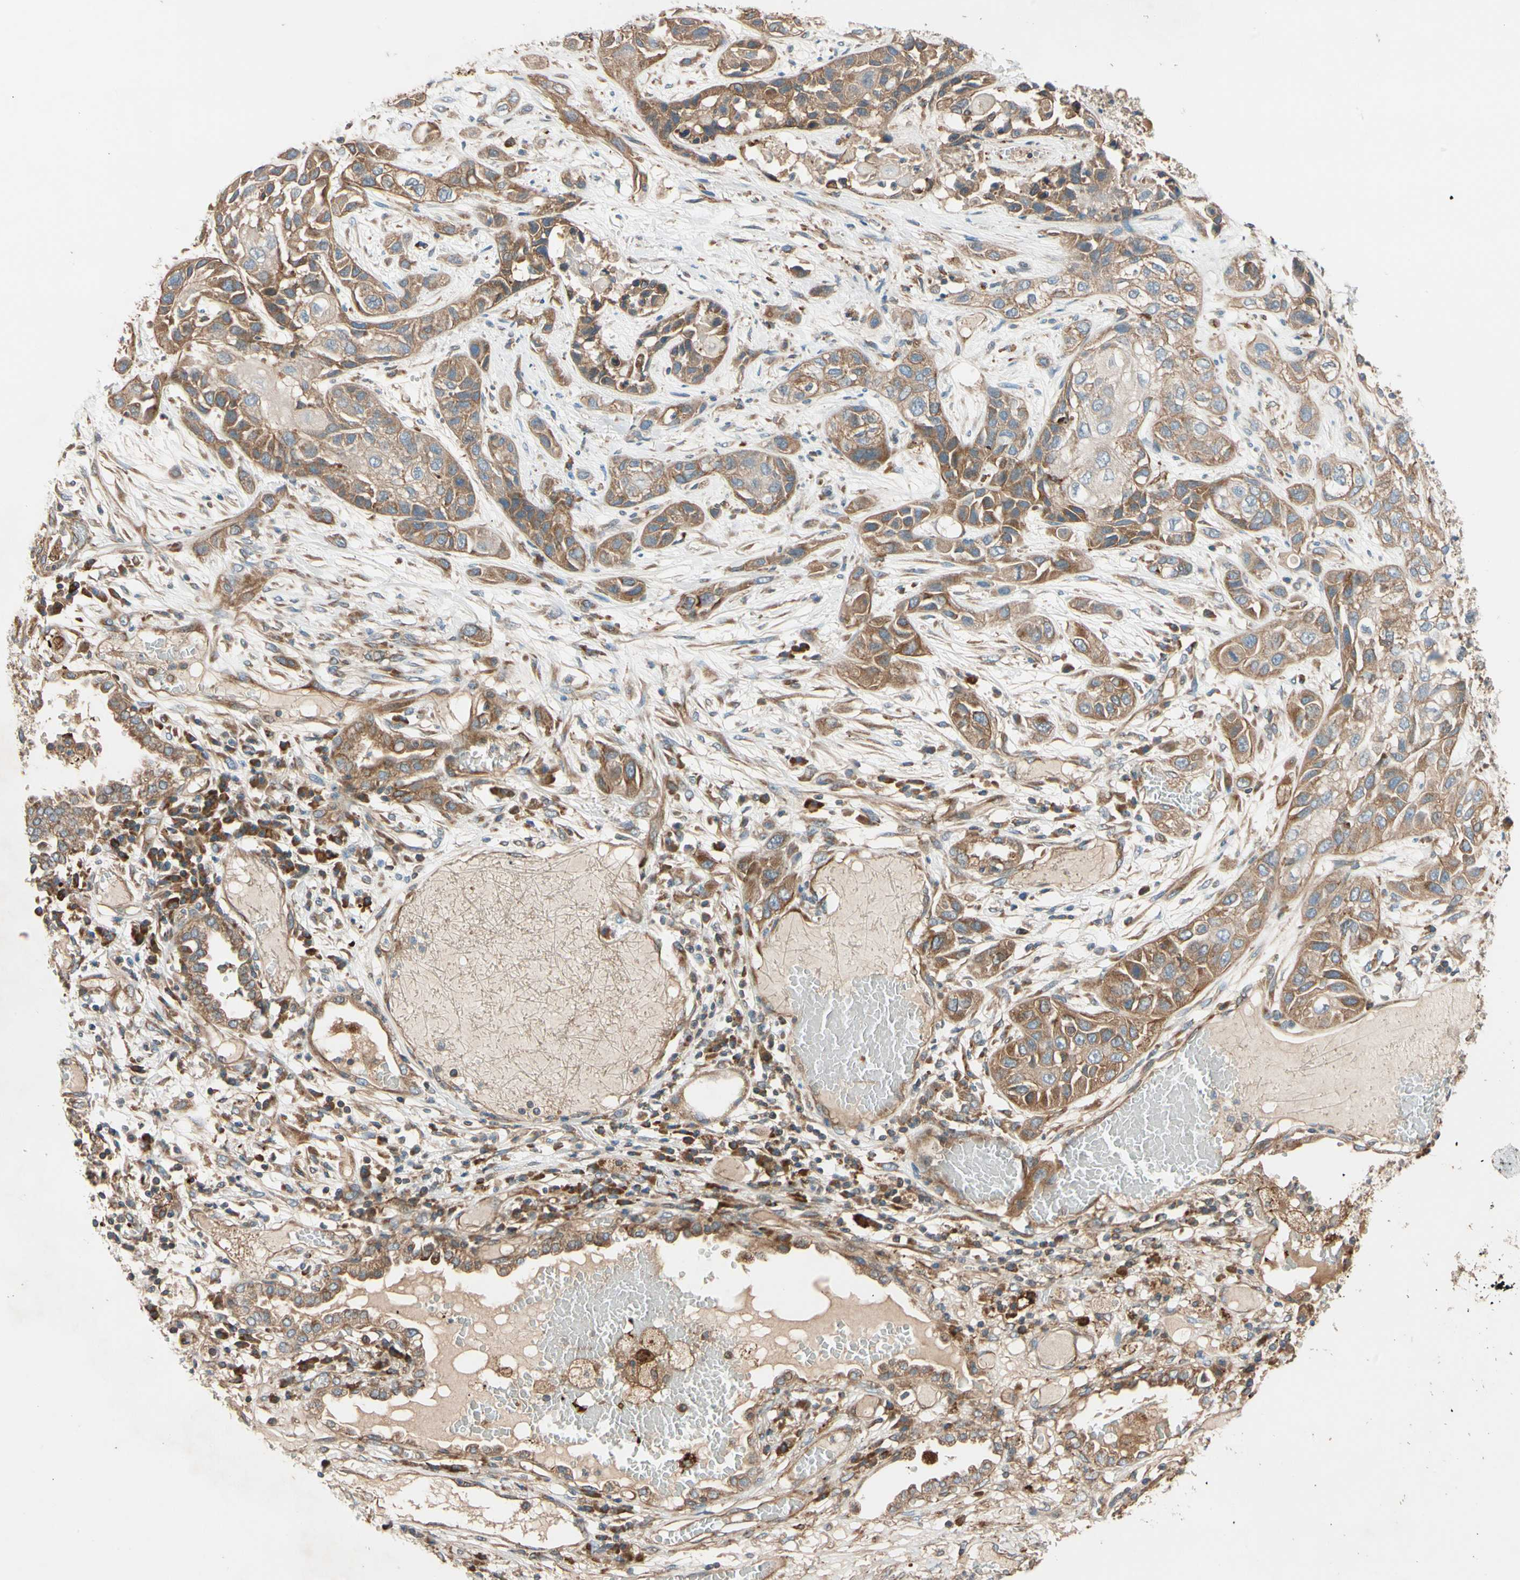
{"staining": {"intensity": "moderate", "quantity": ">75%", "location": "cytoplasmic/membranous"}, "tissue": "lung cancer", "cell_type": "Tumor cells", "image_type": "cancer", "snomed": [{"axis": "morphology", "description": "Squamous cell carcinoma, NOS"}, {"axis": "topography", "description": "Lung"}], "caption": "Immunohistochemistry staining of lung squamous cell carcinoma, which demonstrates medium levels of moderate cytoplasmic/membranous staining in approximately >75% of tumor cells indicating moderate cytoplasmic/membranous protein positivity. The staining was performed using DAB (brown) for protein detection and nuclei were counterstained in hematoxylin (blue).", "gene": "PHYH", "patient": {"sex": "male", "age": 71}}